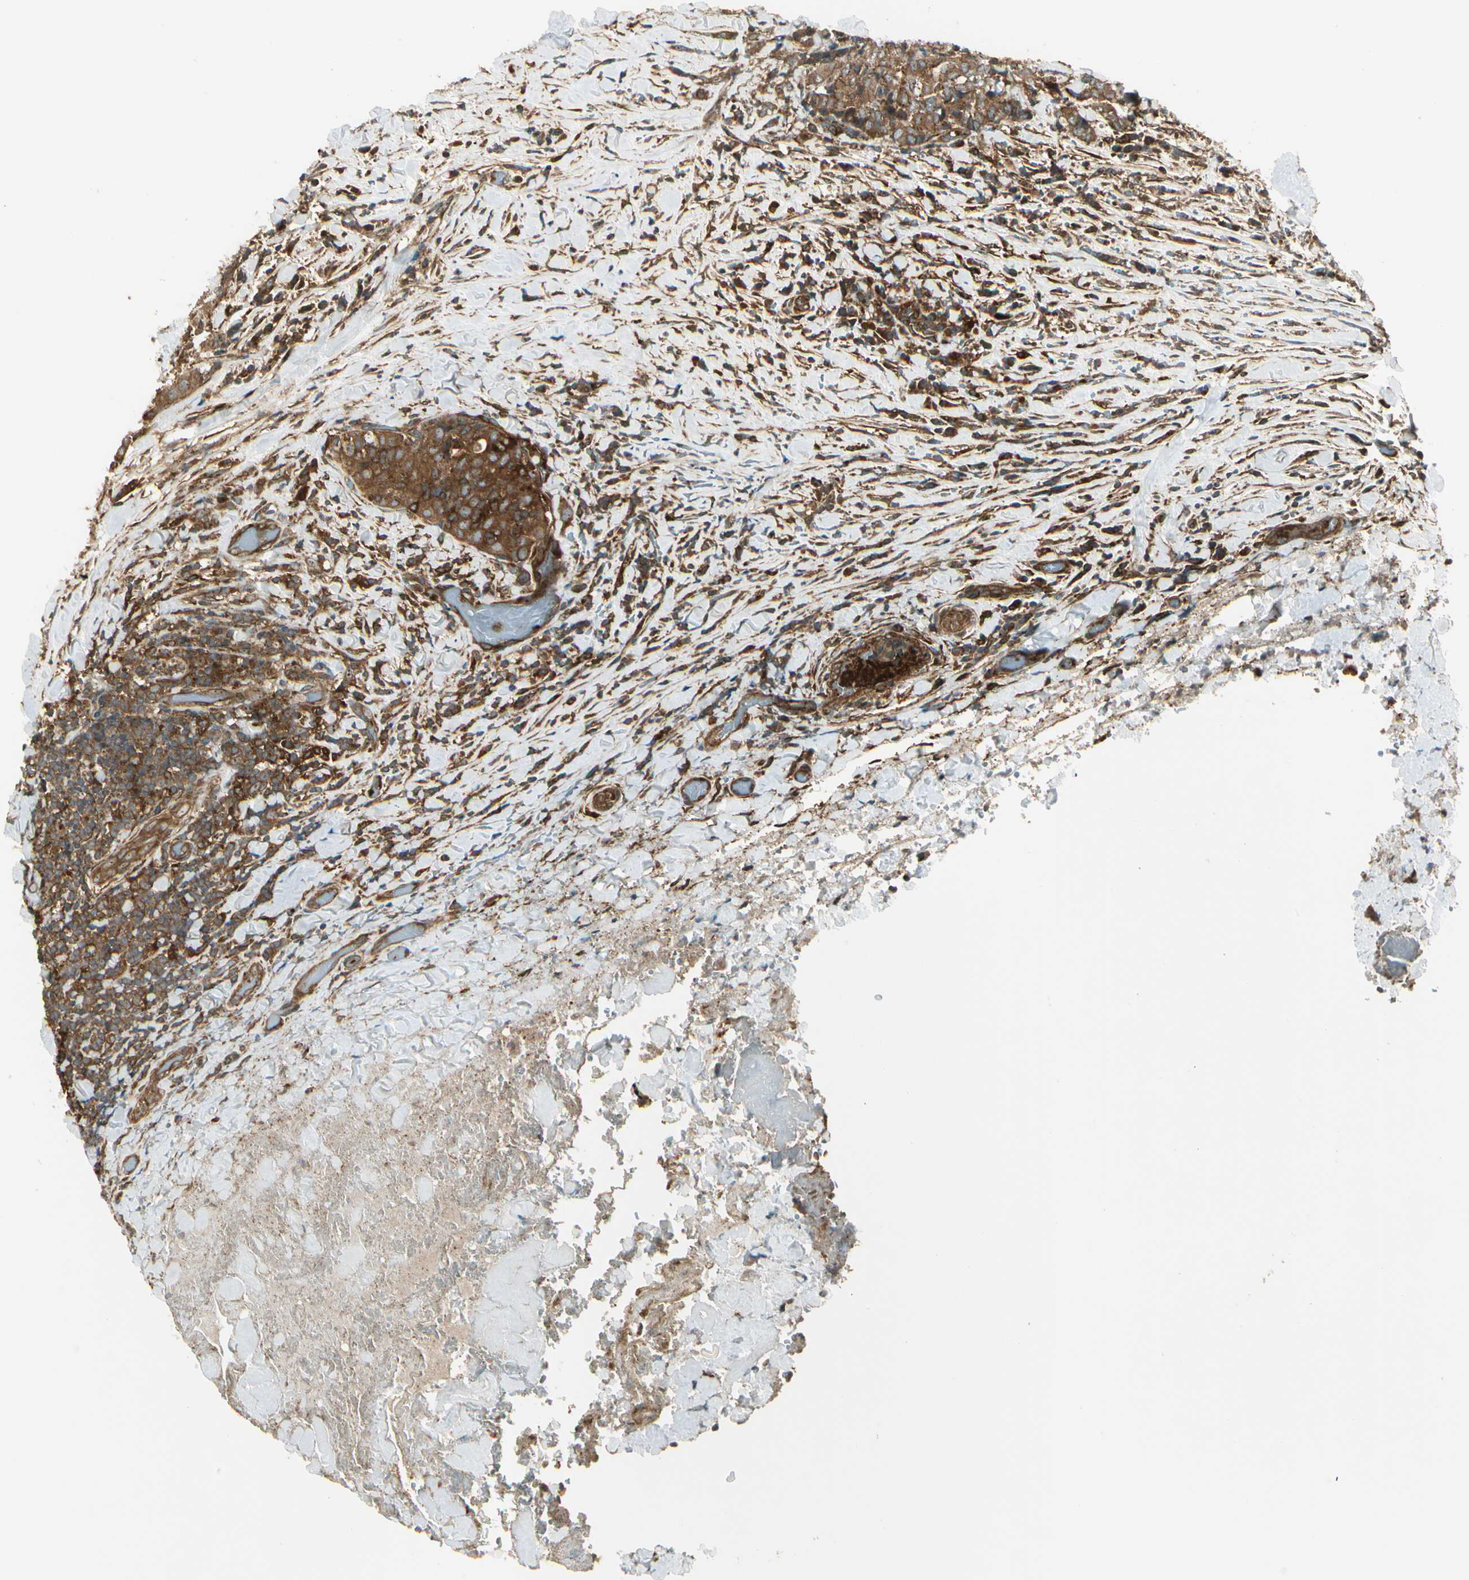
{"staining": {"intensity": "strong", "quantity": ">75%", "location": "cytoplasmic/membranous"}, "tissue": "thyroid cancer", "cell_type": "Tumor cells", "image_type": "cancer", "snomed": [{"axis": "morphology", "description": "Normal tissue, NOS"}, {"axis": "morphology", "description": "Papillary adenocarcinoma, NOS"}, {"axis": "topography", "description": "Thyroid gland"}], "caption": "Strong cytoplasmic/membranous staining is appreciated in approximately >75% of tumor cells in thyroid cancer (papillary adenocarcinoma). The staining was performed using DAB to visualize the protein expression in brown, while the nuclei were stained in blue with hematoxylin (Magnification: 20x).", "gene": "FKBP15", "patient": {"sex": "female", "age": 30}}